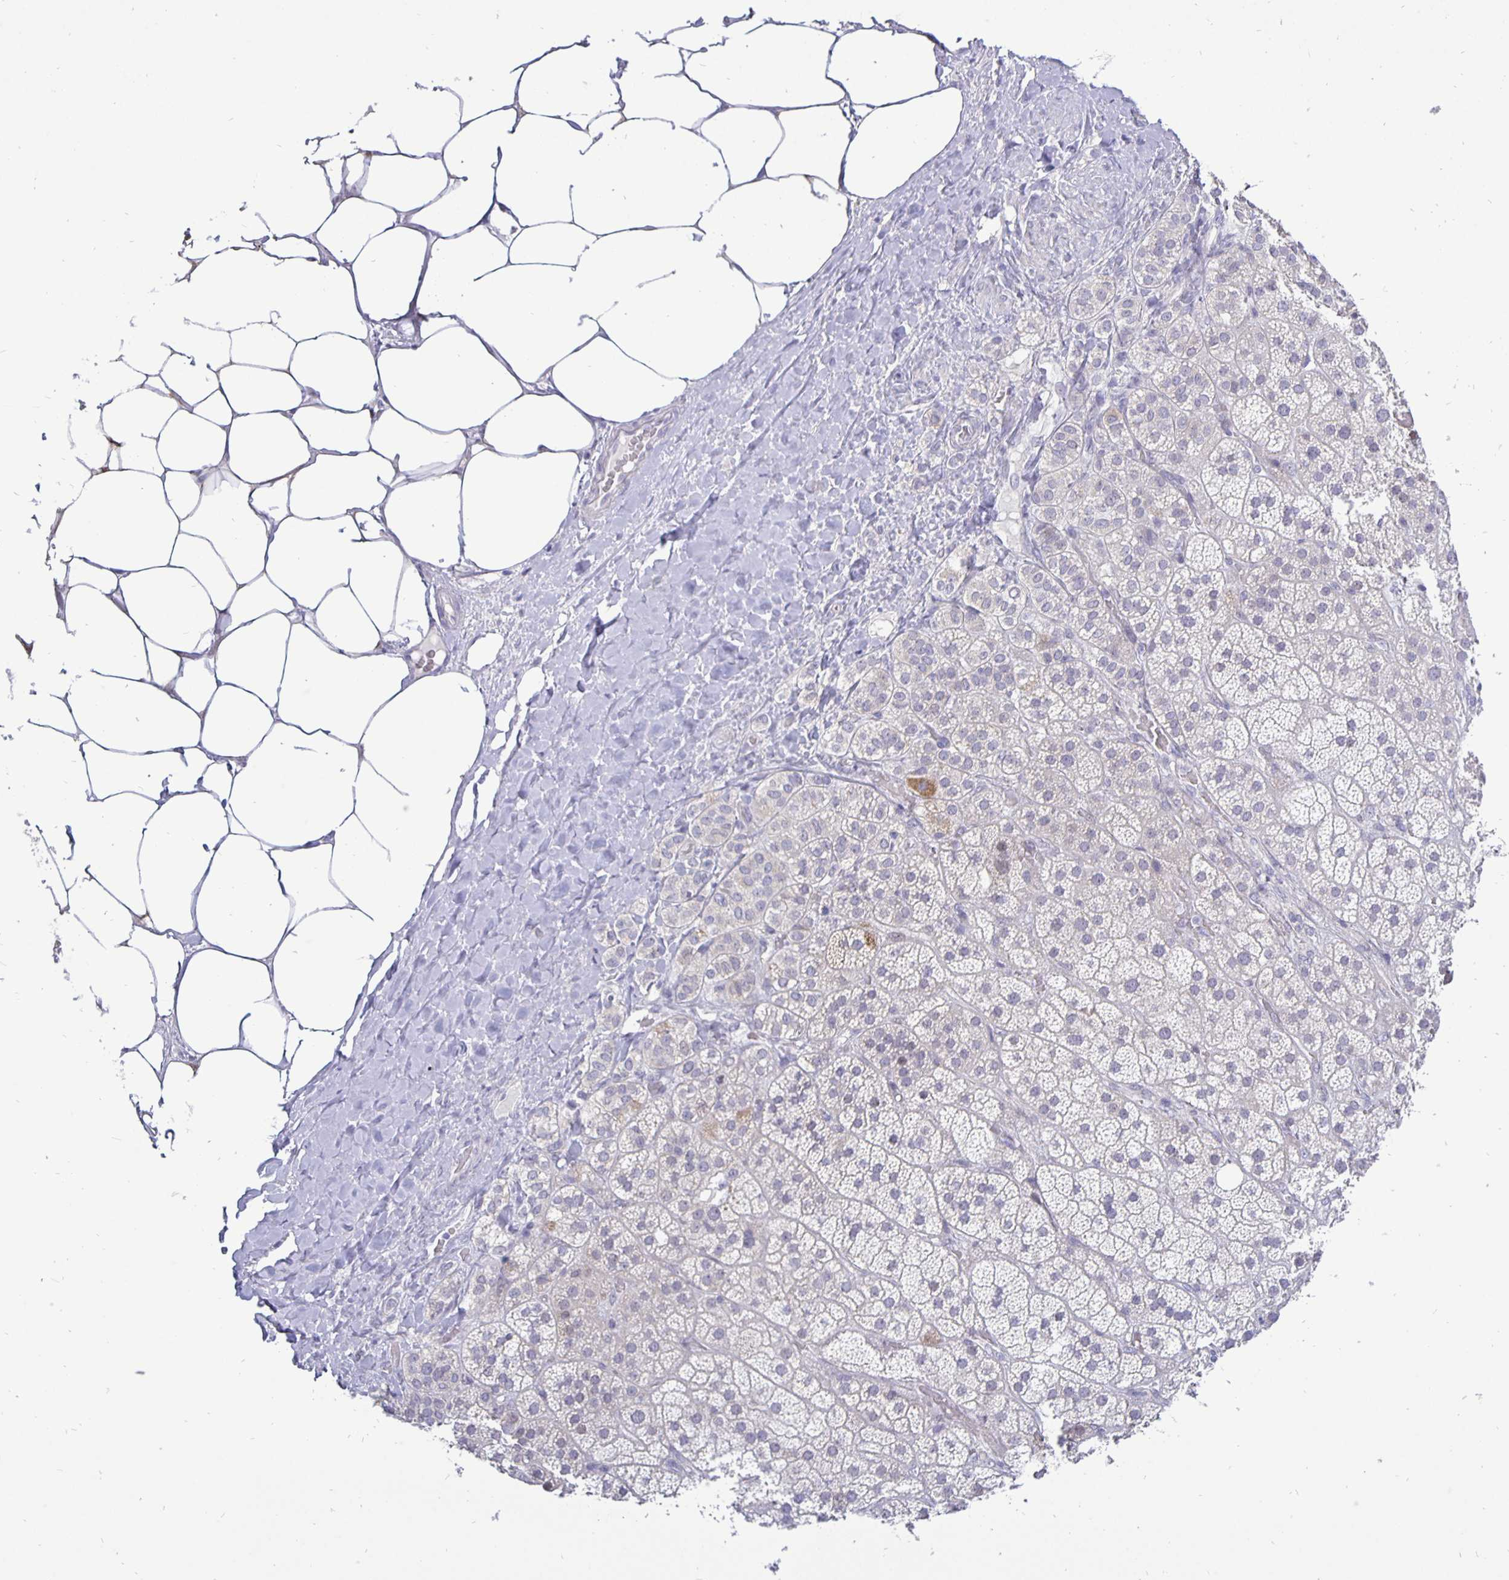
{"staining": {"intensity": "weak", "quantity": "<25%", "location": "cytoplasmic/membranous"}, "tissue": "adrenal gland", "cell_type": "Glandular cells", "image_type": "normal", "snomed": [{"axis": "morphology", "description": "Normal tissue, NOS"}, {"axis": "topography", "description": "Adrenal gland"}], "caption": "There is no significant staining in glandular cells of adrenal gland. Brightfield microscopy of IHC stained with DAB (brown) and hematoxylin (blue), captured at high magnification.", "gene": "ERBB2", "patient": {"sex": "male", "age": 57}}